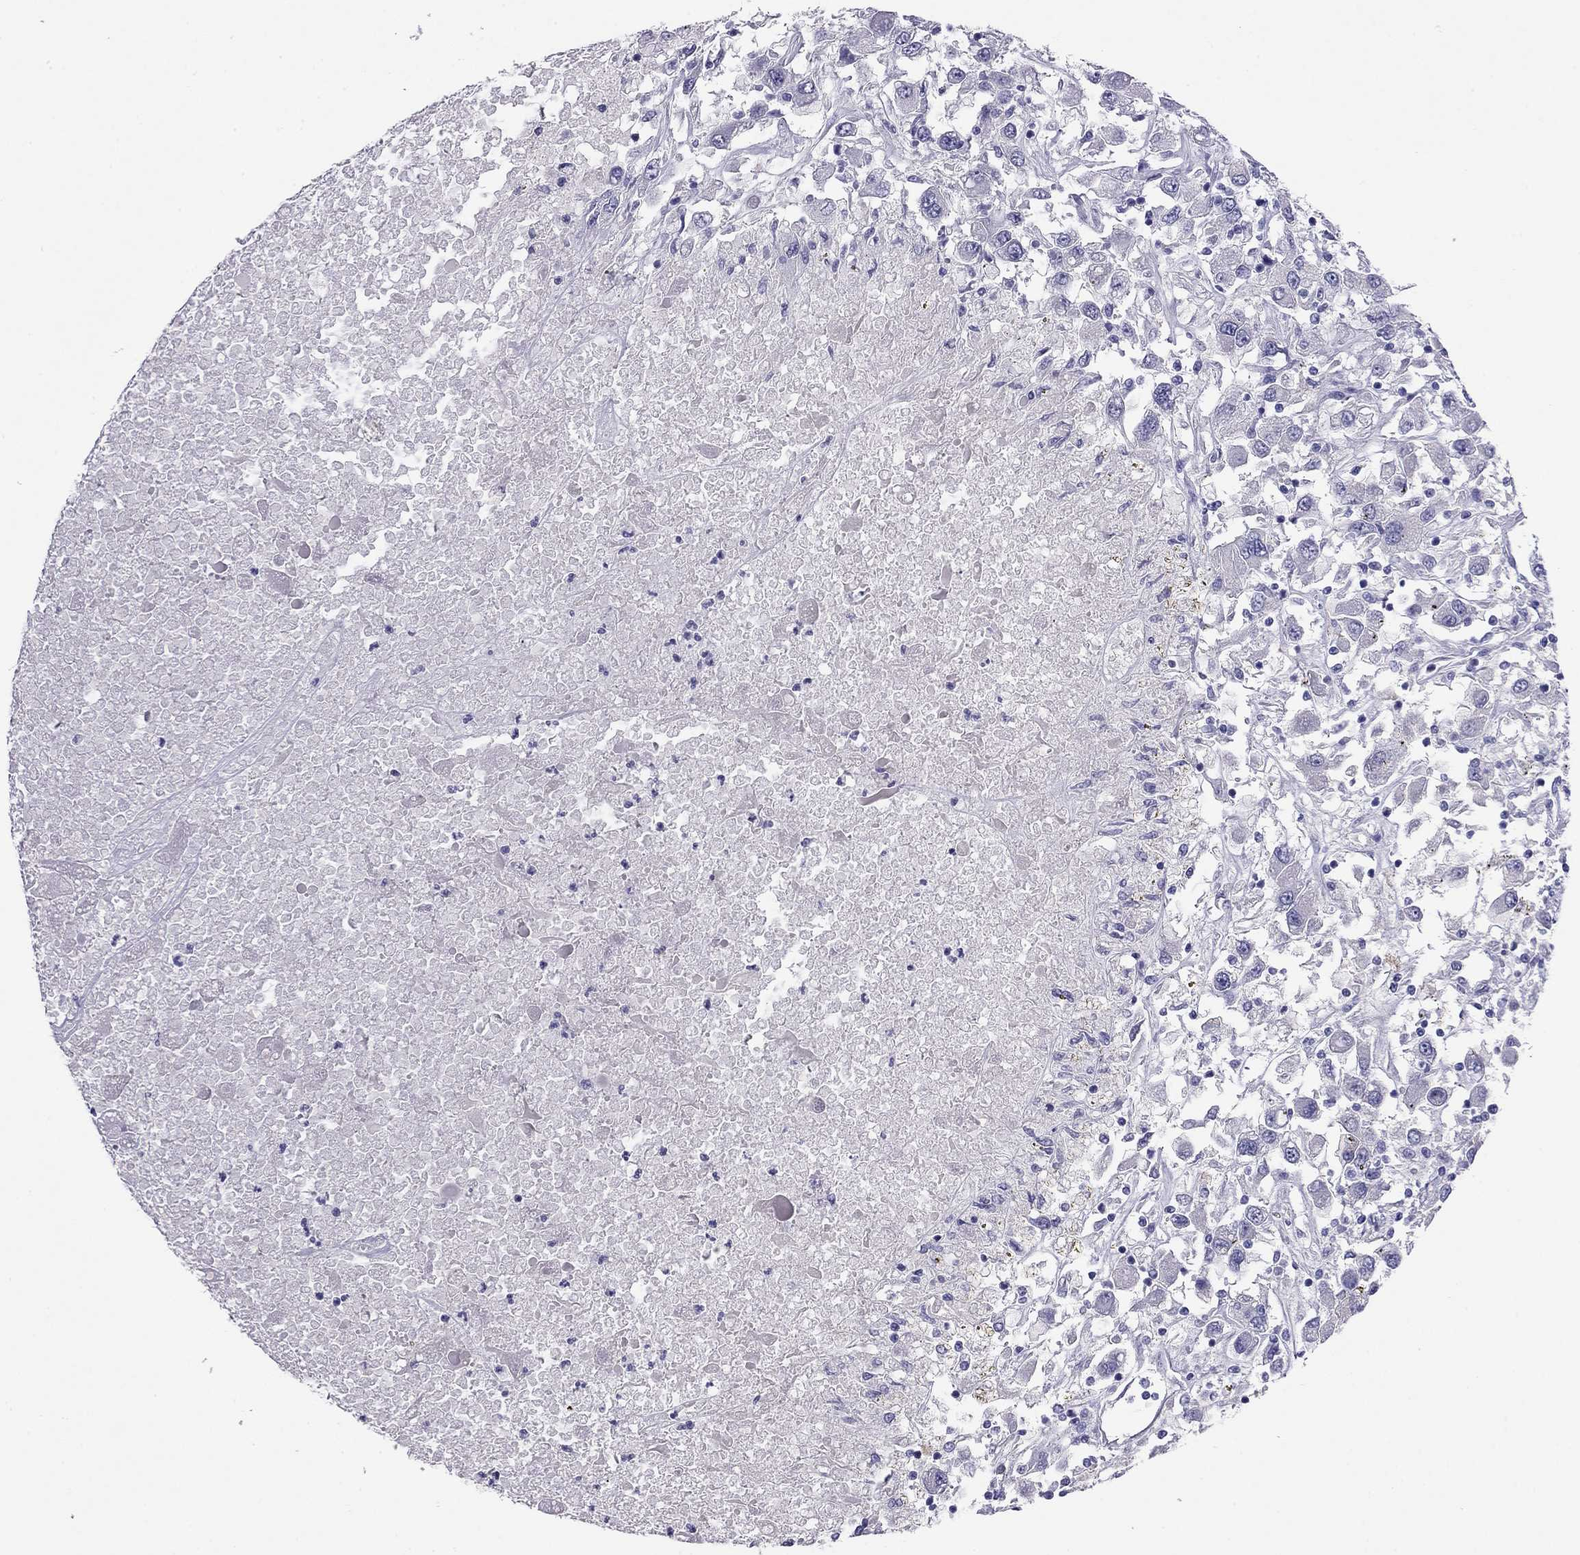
{"staining": {"intensity": "negative", "quantity": "none", "location": "none"}, "tissue": "renal cancer", "cell_type": "Tumor cells", "image_type": "cancer", "snomed": [{"axis": "morphology", "description": "Adenocarcinoma, NOS"}, {"axis": "topography", "description": "Kidney"}], "caption": "DAB immunohistochemical staining of human renal cancer demonstrates no significant expression in tumor cells. (DAB immunohistochemistry (IHC) visualized using brightfield microscopy, high magnification).", "gene": "ODF4", "patient": {"sex": "female", "age": 67}}